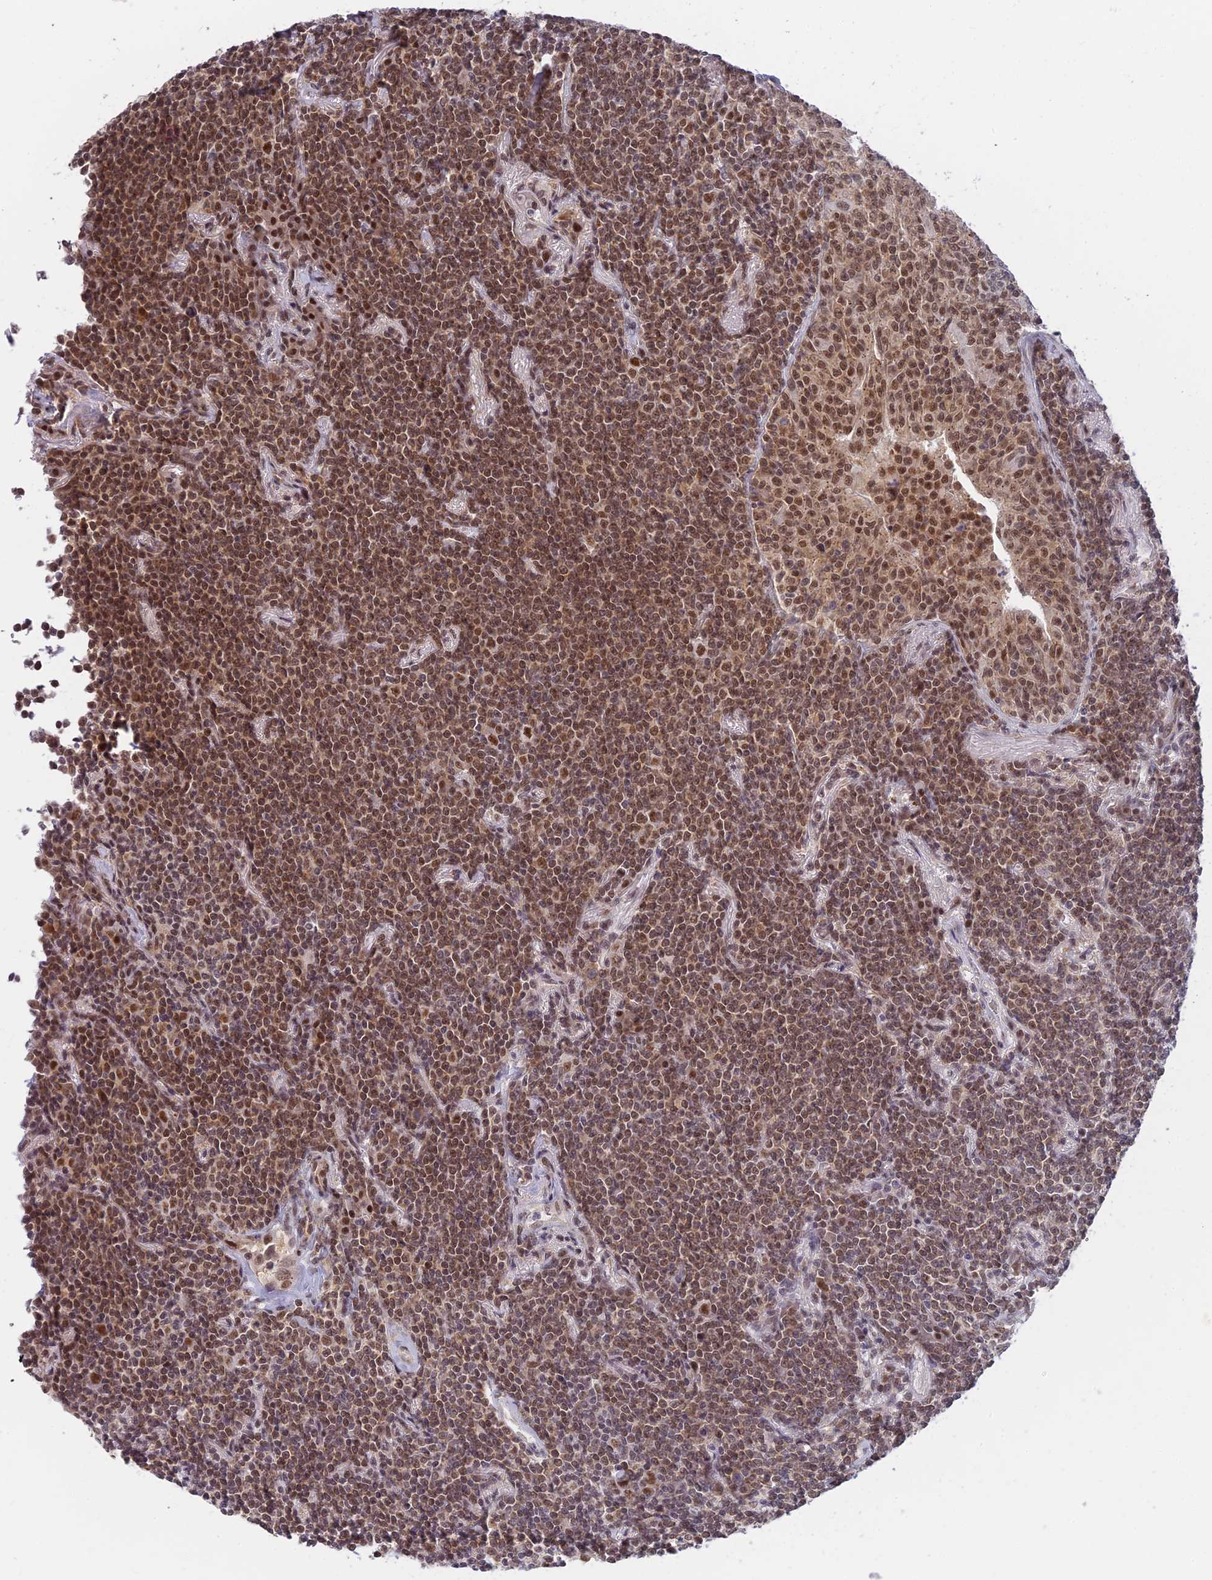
{"staining": {"intensity": "moderate", "quantity": ">75%", "location": "nuclear"}, "tissue": "lymphoma", "cell_type": "Tumor cells", "image_type": "cancer", "snomed": [{"axis": "morphology", "description": "Malignant lymphoma, non-Hodgkin's type, Low grade"}, {"axis": "topography", "description": "Lung"}], "caption": "An image of malignant lymphoma, non-Hodgkin's type (low-grade) stained for a protein shows moderate nuclear brown staining in tumor cells. (Stains: DAB (3,3'-diaminobenzidine) in brown, nuclei in blue, Microscopy: brightfield microscopy at high magnification).", "gene": "TCEA2", "patient": {"sex": "female", "age": 71}}